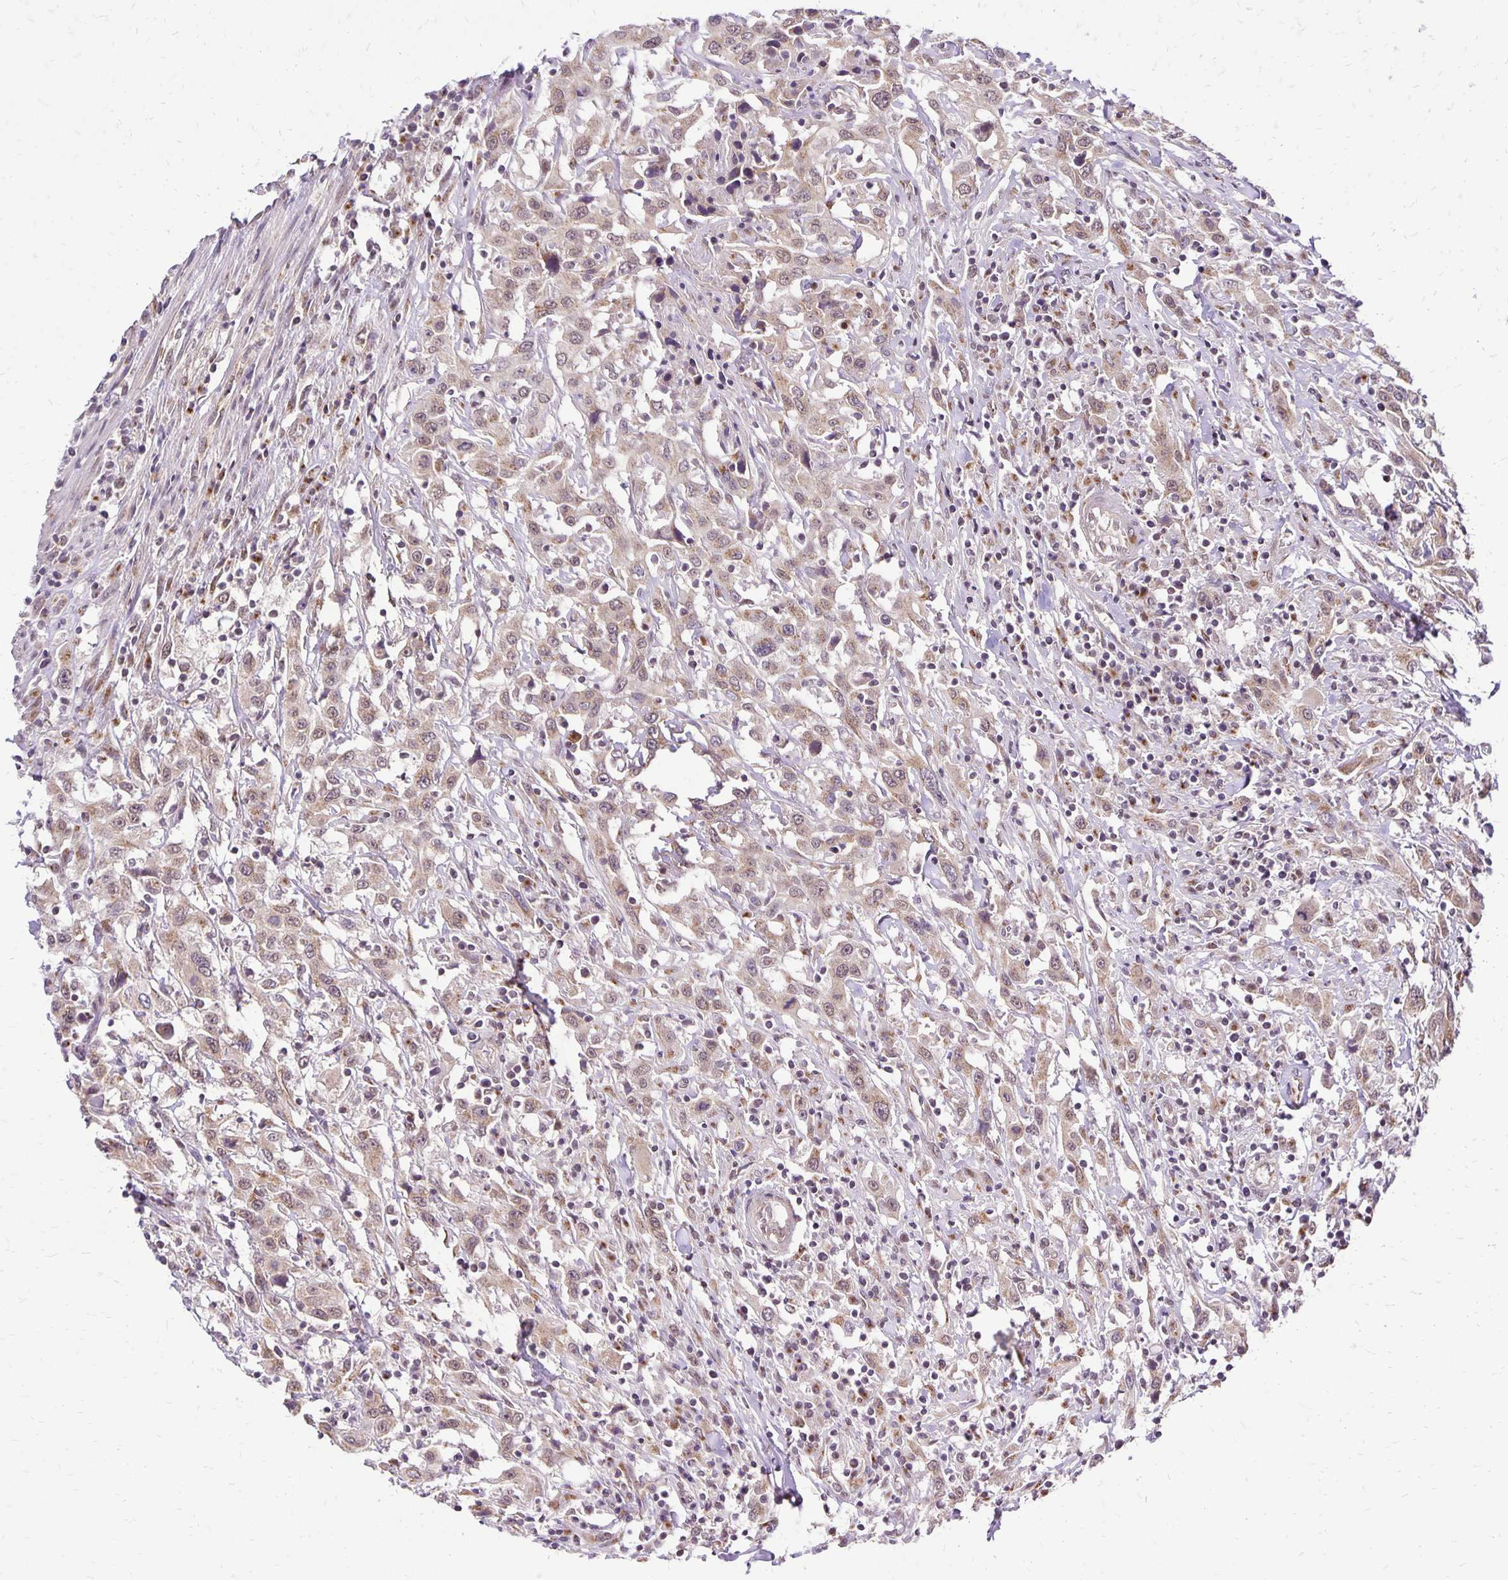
{"staining": {"intensity": "weak", "quantity": ">75%", "location": "cytoplasmic/membranous,nuclear"}, "tissue": "urothelial cancer", "cell_type": "Tumor cells", "image_type": "cancer", "snomed": [{"axis": "morphology", "description": "Urothelial carcinoma, High grade"}, {"axis": "topography", "description": "Urinary bladder"}], "caption": "Immunohistochemistry (IHC) histopathology image of neoplastic tissue: urothelial cancer stained using immunohistochemistry displays low levels of weak protein expression localized specifically in the cytoplasmic/membranous and nuclear of tumor cells, appearing as a cytoplasmic/membranous and nuclear brown color.", "gene": "GOLGA5", "patient": {"sex": "male", "age": 61}}